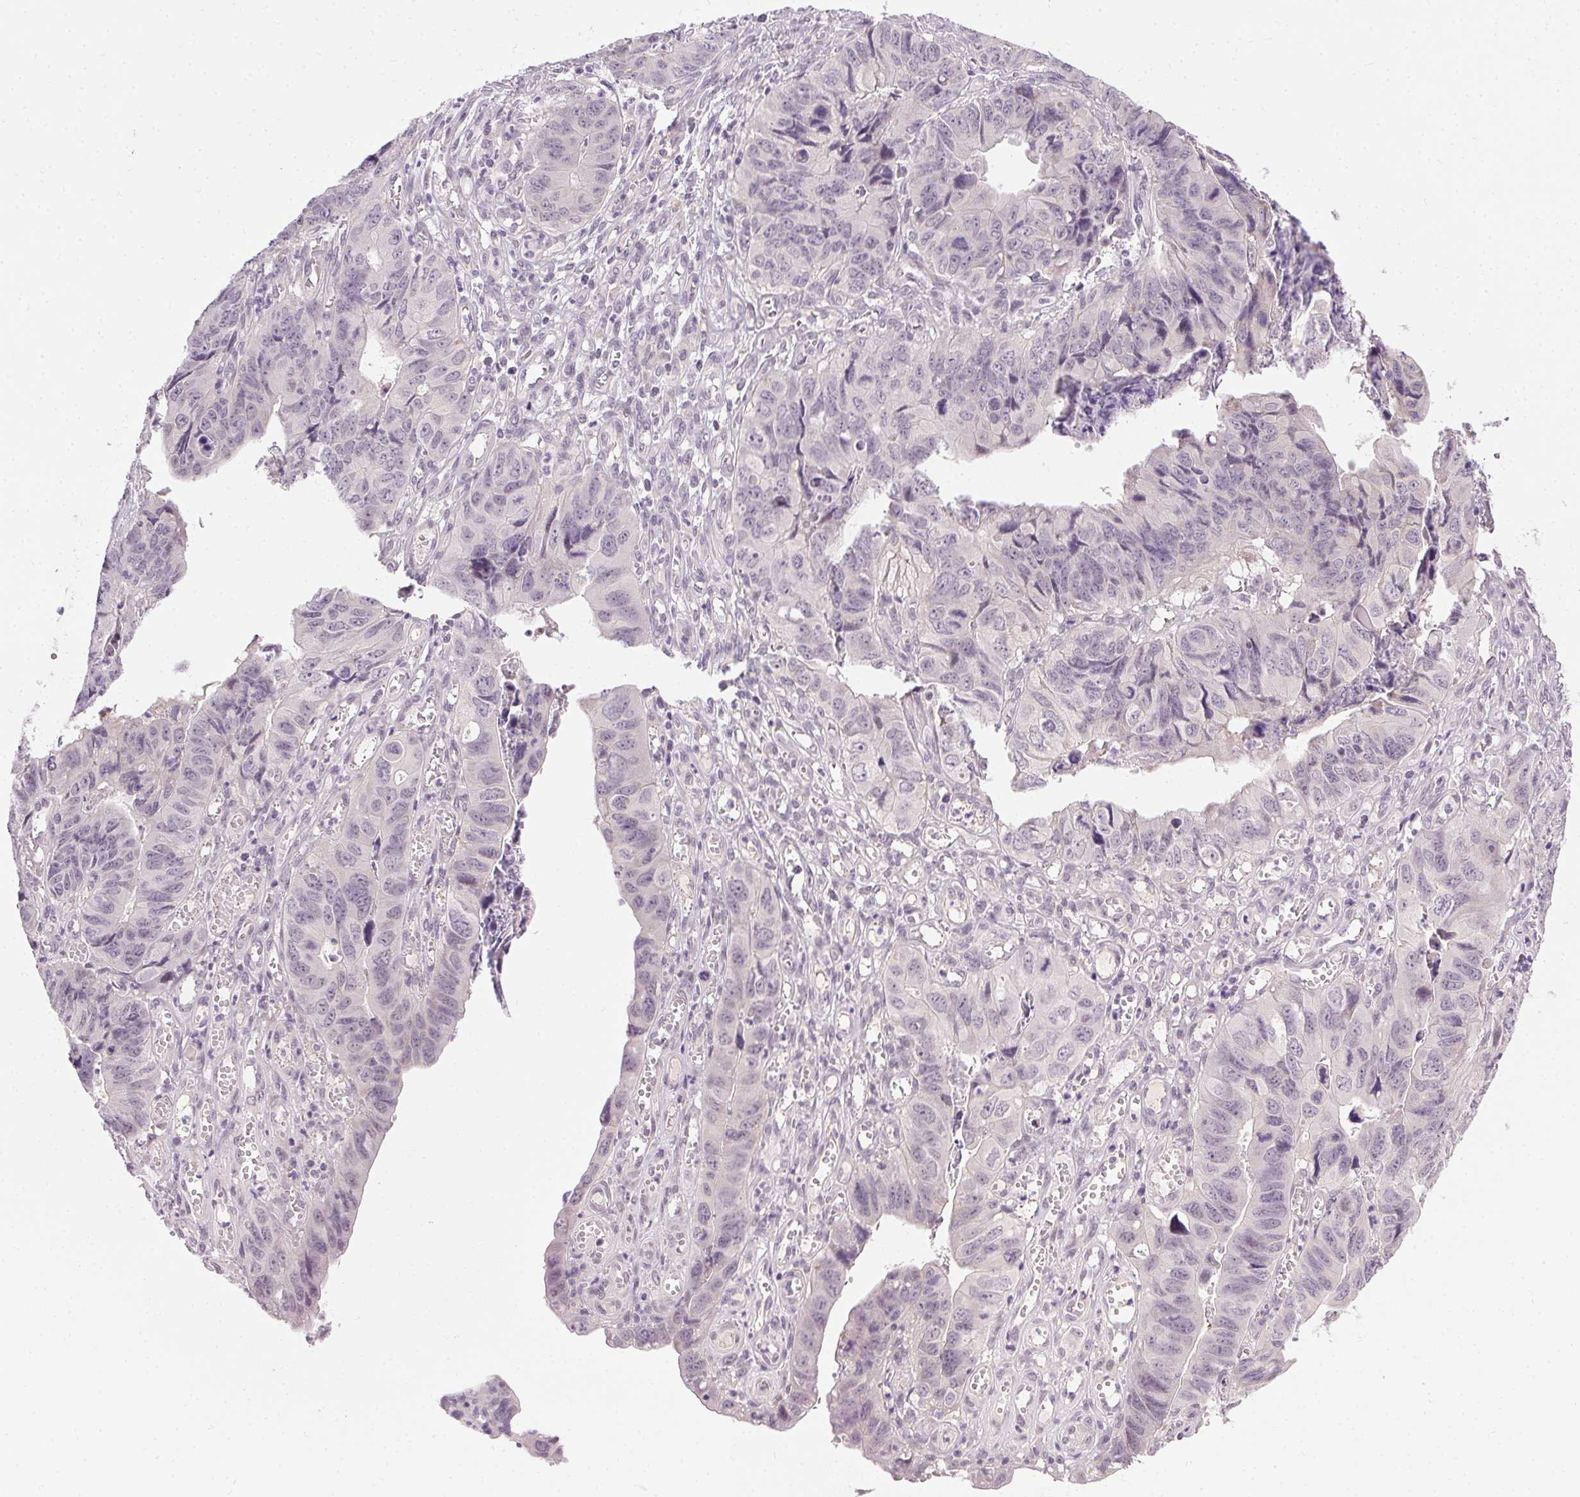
{"staining": {"intensity": "negative", "quantity": "none", "location": "none"}, "tissue": "stomach cancer", "cell_type": "Tumor cells", "image_type": "cancer", "snomed": [{"axis": "morphology", "description": "Adenocarcinoma, NOS"}, {"axis": "topography", "description": "Stomach, lower"}], "caption": "A micrograph of adenocarcinoma (stomach) stained for a protein reveals no brown staining in tumor cells.", "gene": "FAM168A", "patient": {"sex": "male", "age": 77}}